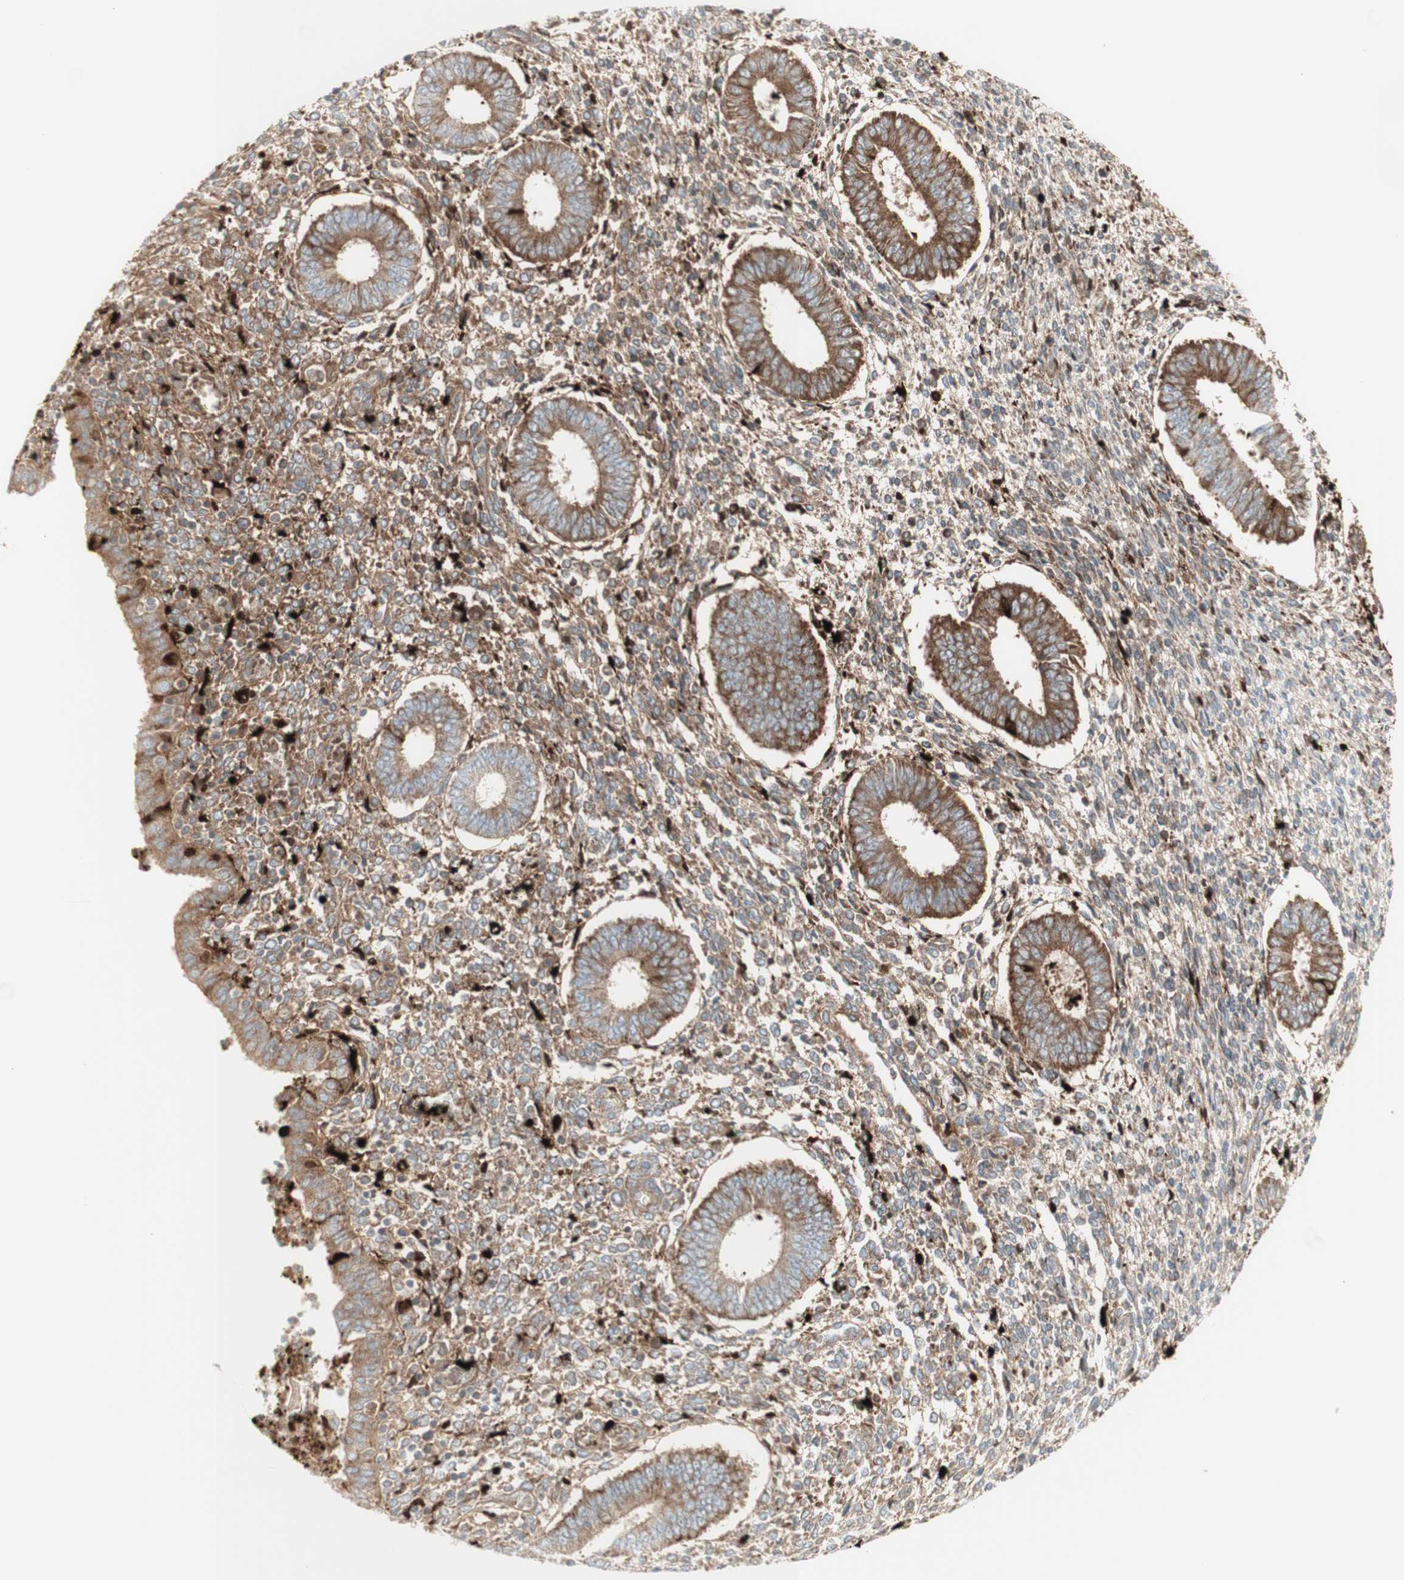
{"staining": {"intensity": "moderate", "quantity": ">75%", "location": "cytoplasmic/membranous"}, "tissue": "endometrium", "cell_type": "Cells in endometrial stroma", "image_type": "normal", "snomed": [{"axis": "morphology", "description": "Normal tissue, NOS"}, {"axis": "topography", "description": "Endometrium"}], "caption": "Immunohistochemistry of unremarkable human endometrium exhibits medium levels of moderate cytoplasmic/membranous staining in about >75% of cells in endometrial stroma.", "gene": "MDK", "patient": {"sex": "female", "age": 35}}